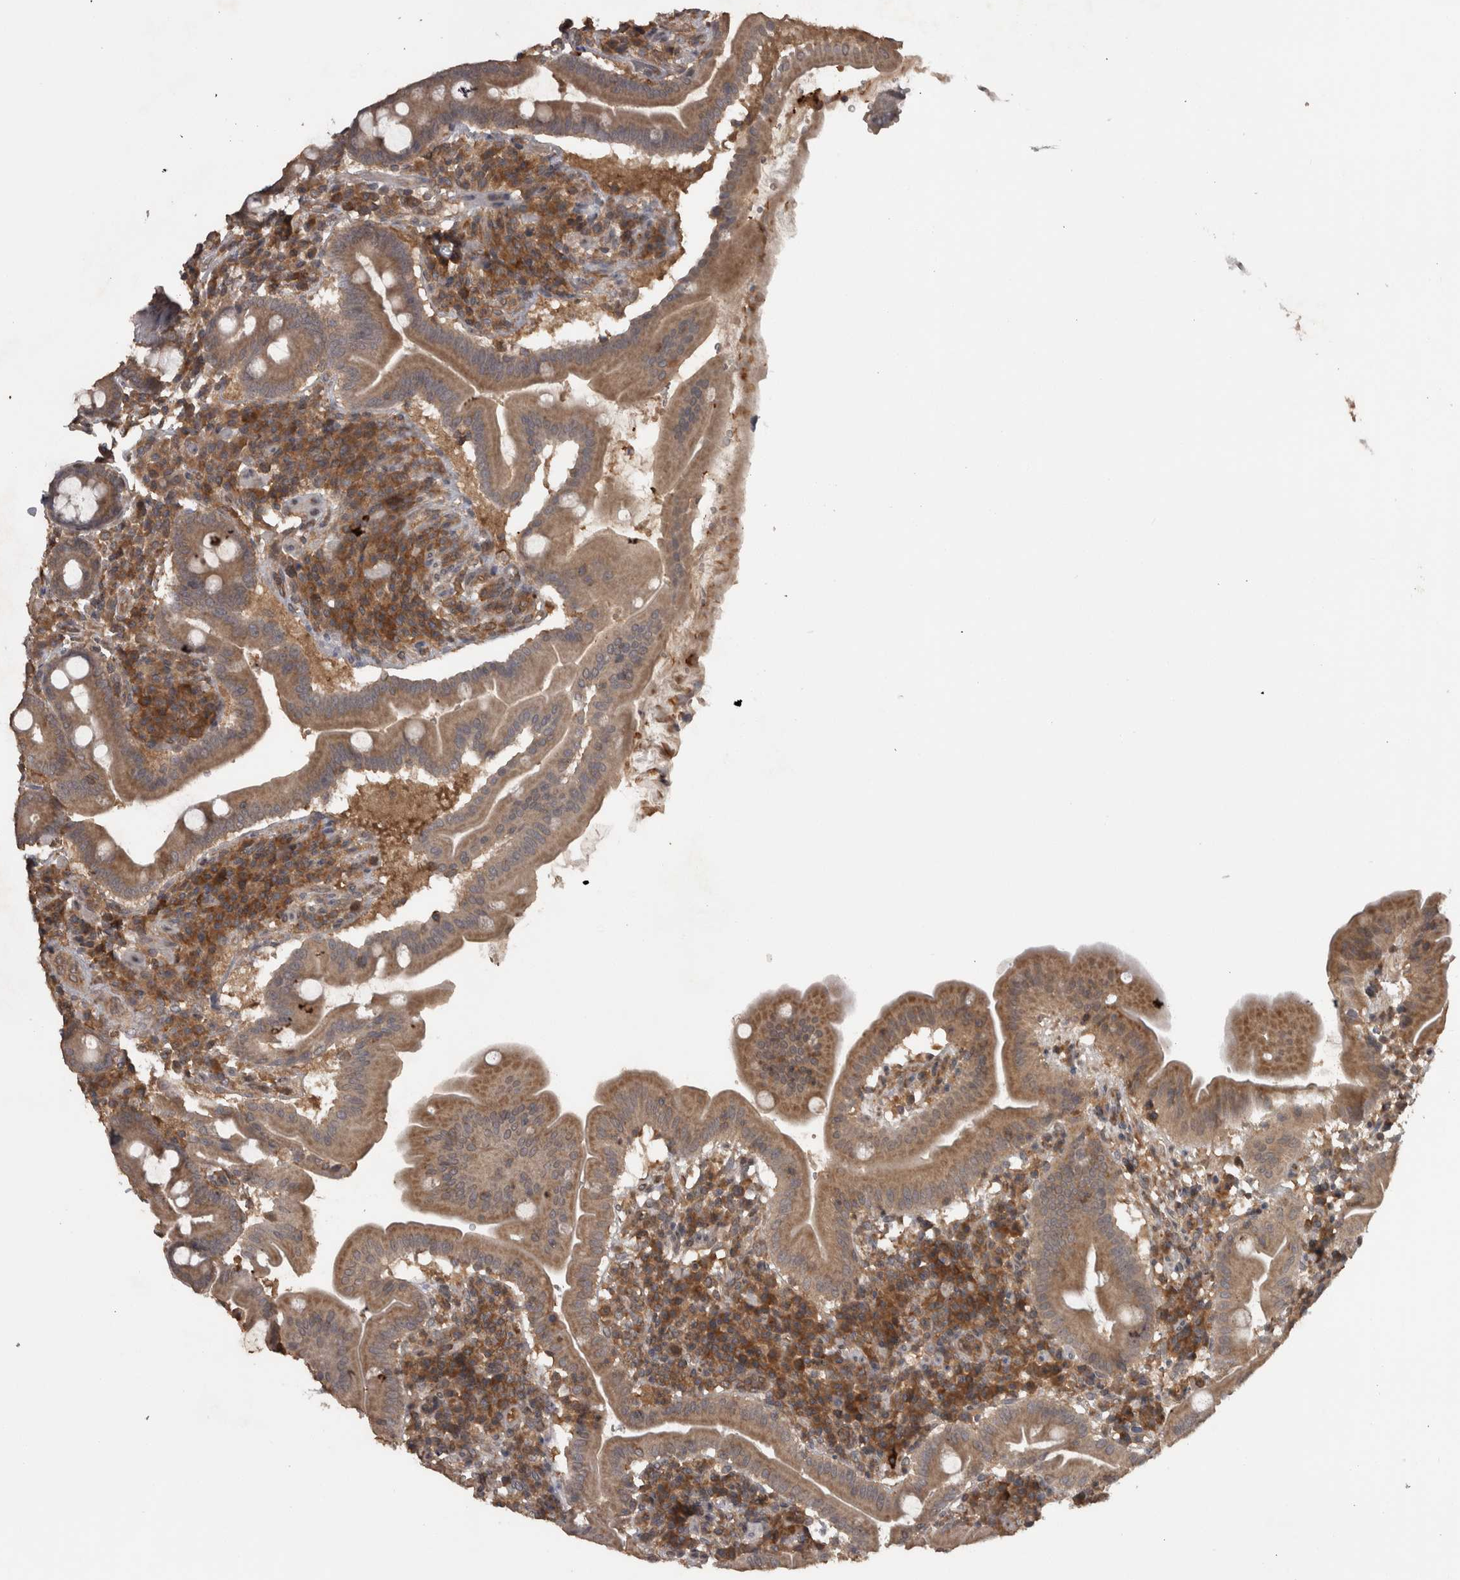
{"staining": {"intensity": "moderate", "quantity": ">75%", "location": "cytoplasmic/membranous"}, "tissue": "duodenum", "cell_type": "Glandular cells", "image_type": "normal", "snomed": [{"axis": "morphology", "description": "Normal tissue, NOS"}, {"axis": "topography", "description": "Duodenum"}], "caption": "A medium amount of moderate cytoplasmic/membranous expression is seen in about >75% of glandular cells in benign duodenum. The staining was performed using DAB, with brown indicating positive protein expression. Nuclei are stained blue with hematoxylin.", "gene": "MICU3", "patient": {"sex": "male", "age": 50}}